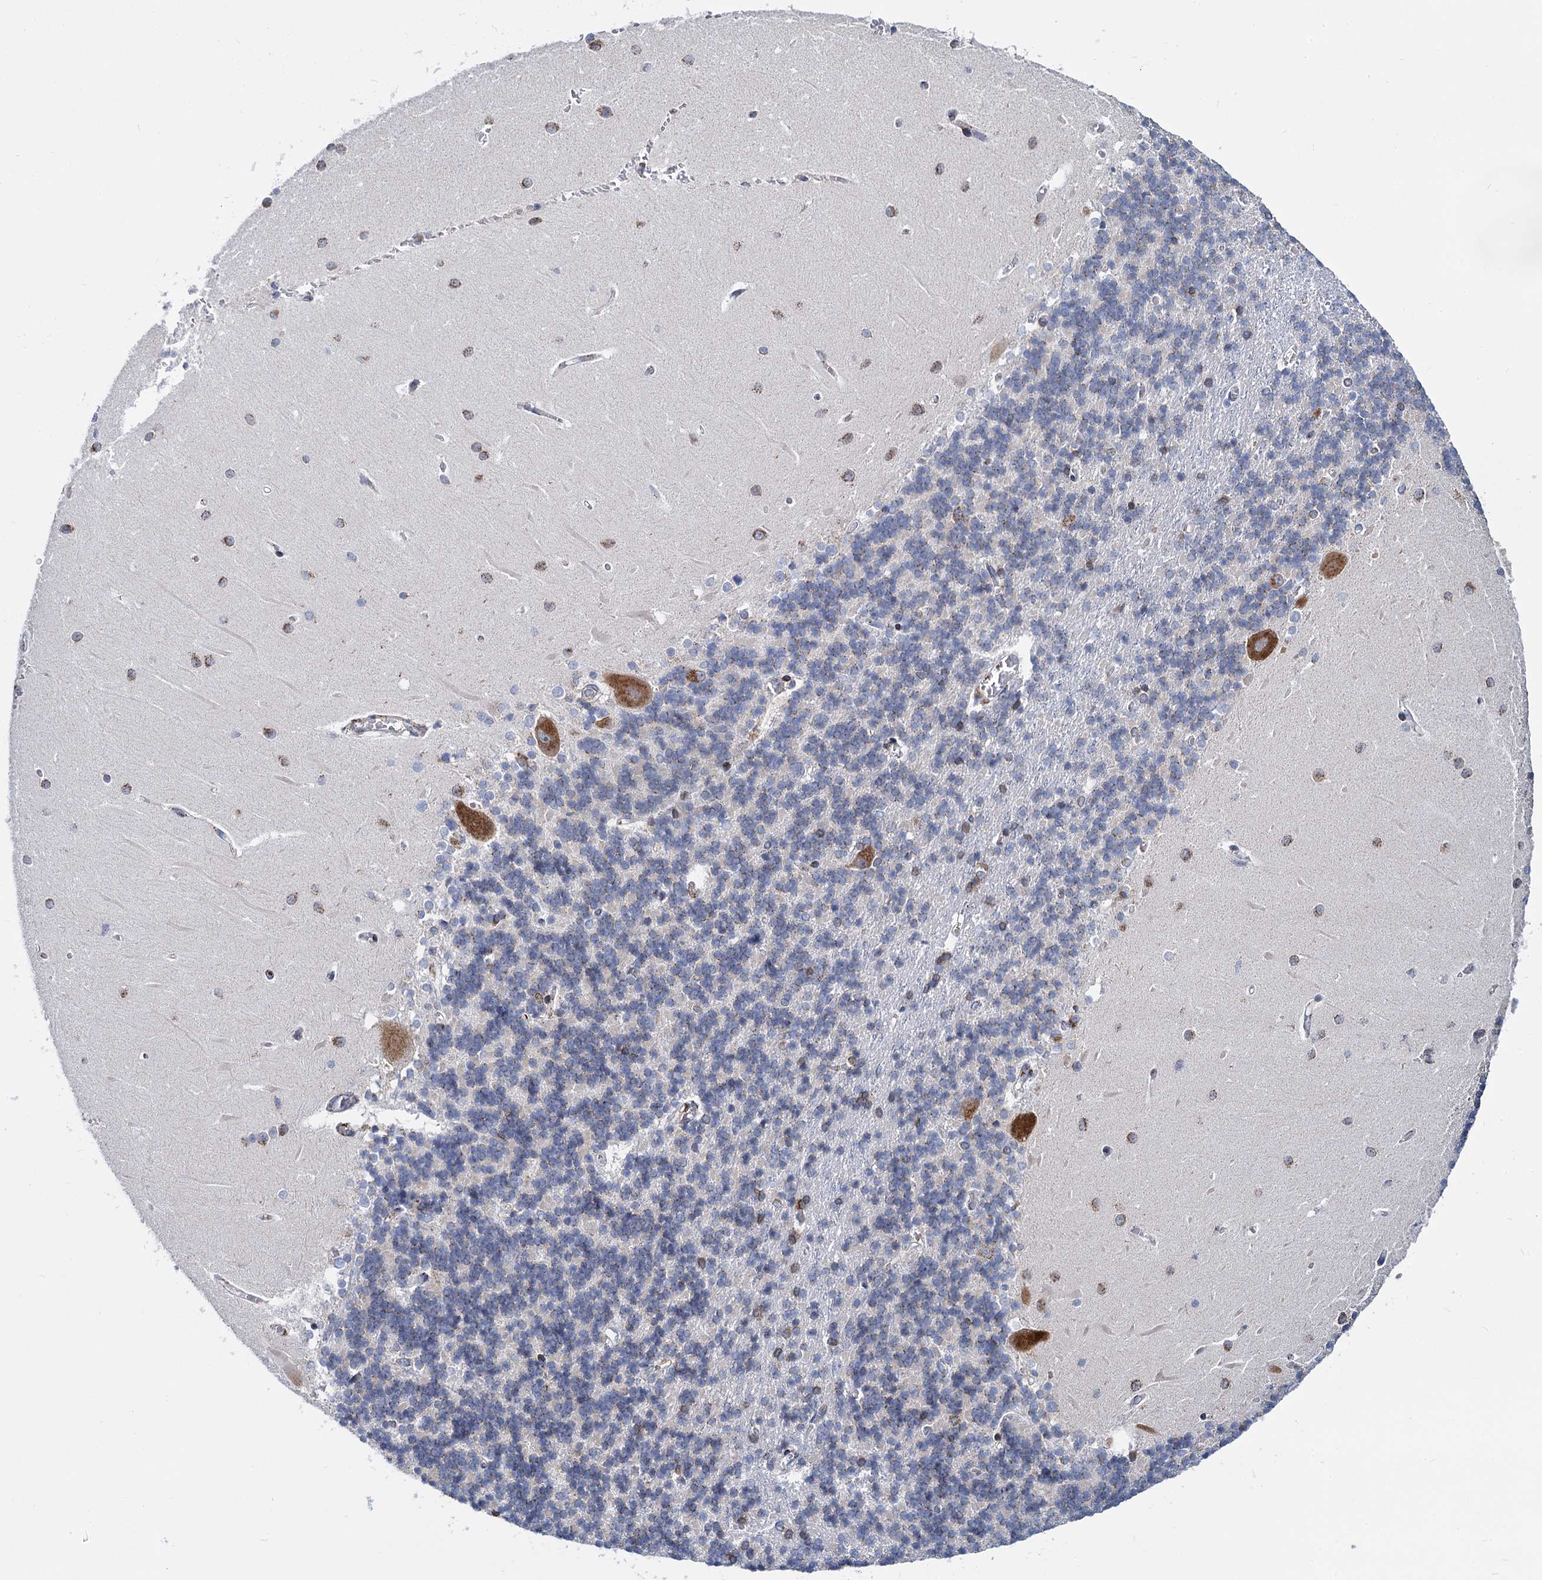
{"staining": {"intensity": "weak", "quantity": "25%-75%", "location": "cytoplasmic/membranous"}, "tissue": "cerebellum", "cell_type": "Cells in granular layer", "image_type": "normal", "snomed": [{"axis": "morphology", "description": "Normal tissue, NOS"}, {"axis": "topography", "description": "Cerebellum"}], "caption": "A brown stain labels weak cytoplasmic/membranous staining of a protein in cells in granular layer of normal cerebellum.", "gene": "SUPT20H", "patient": {"sex": "male", "age": 37}}